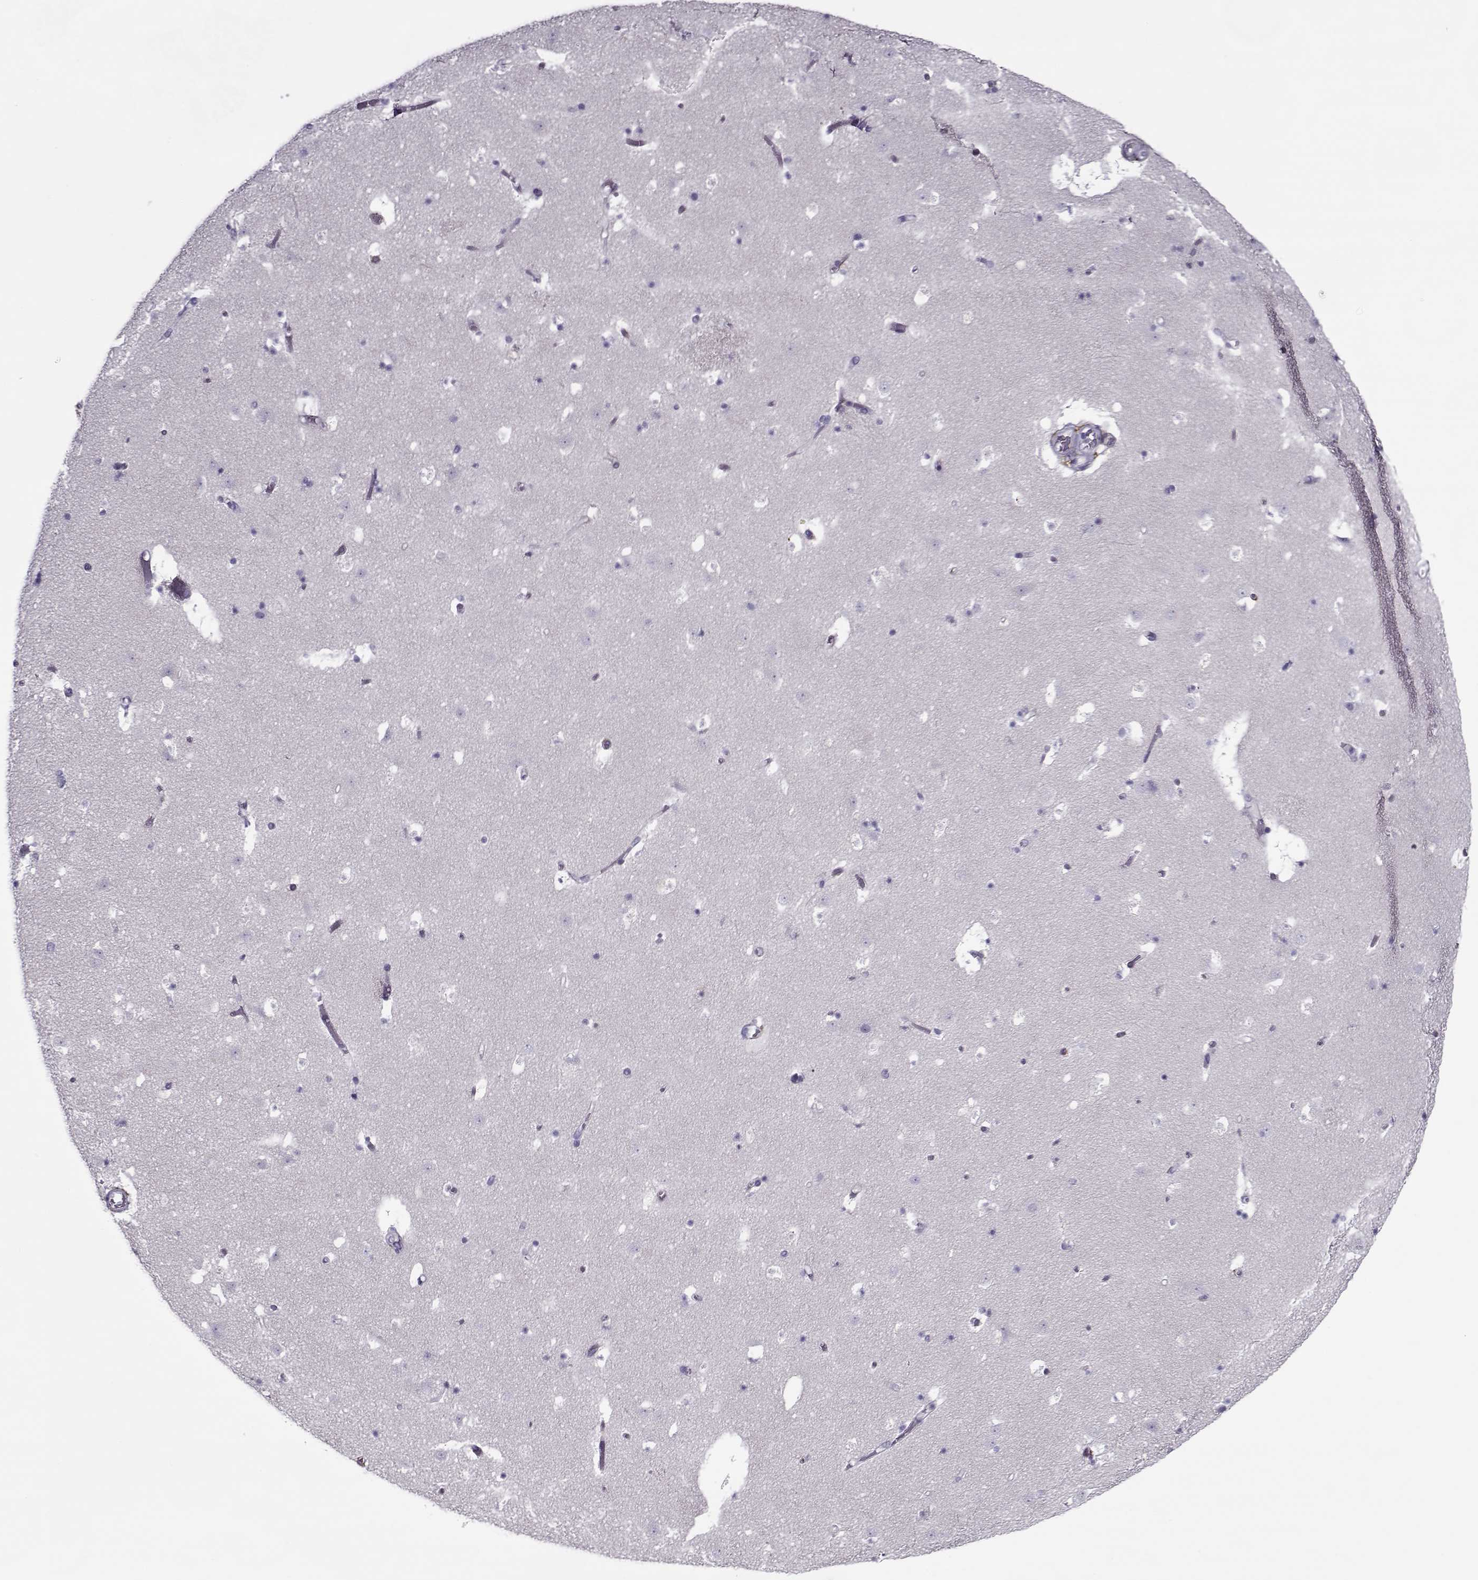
{"staining": {"intensity": "negative", "quantity": "none", "location": "none"}, "tissue": "caudate", "cell_type": "Glial cells", "image_type": "normal", "snomed": [{"axis": "morphology", "description": "Normal tissue, NOS"}, {"axis": "topography", "description": "Lateral ventricle wall"}], "caption": "High power microscopy histopathology image of an immunohistochemistry histopathology image of normal caudate, revealing no significant staining in glial cells.", "gene": "PP2D1", "patient": {"sex": "female", "age": 42}}